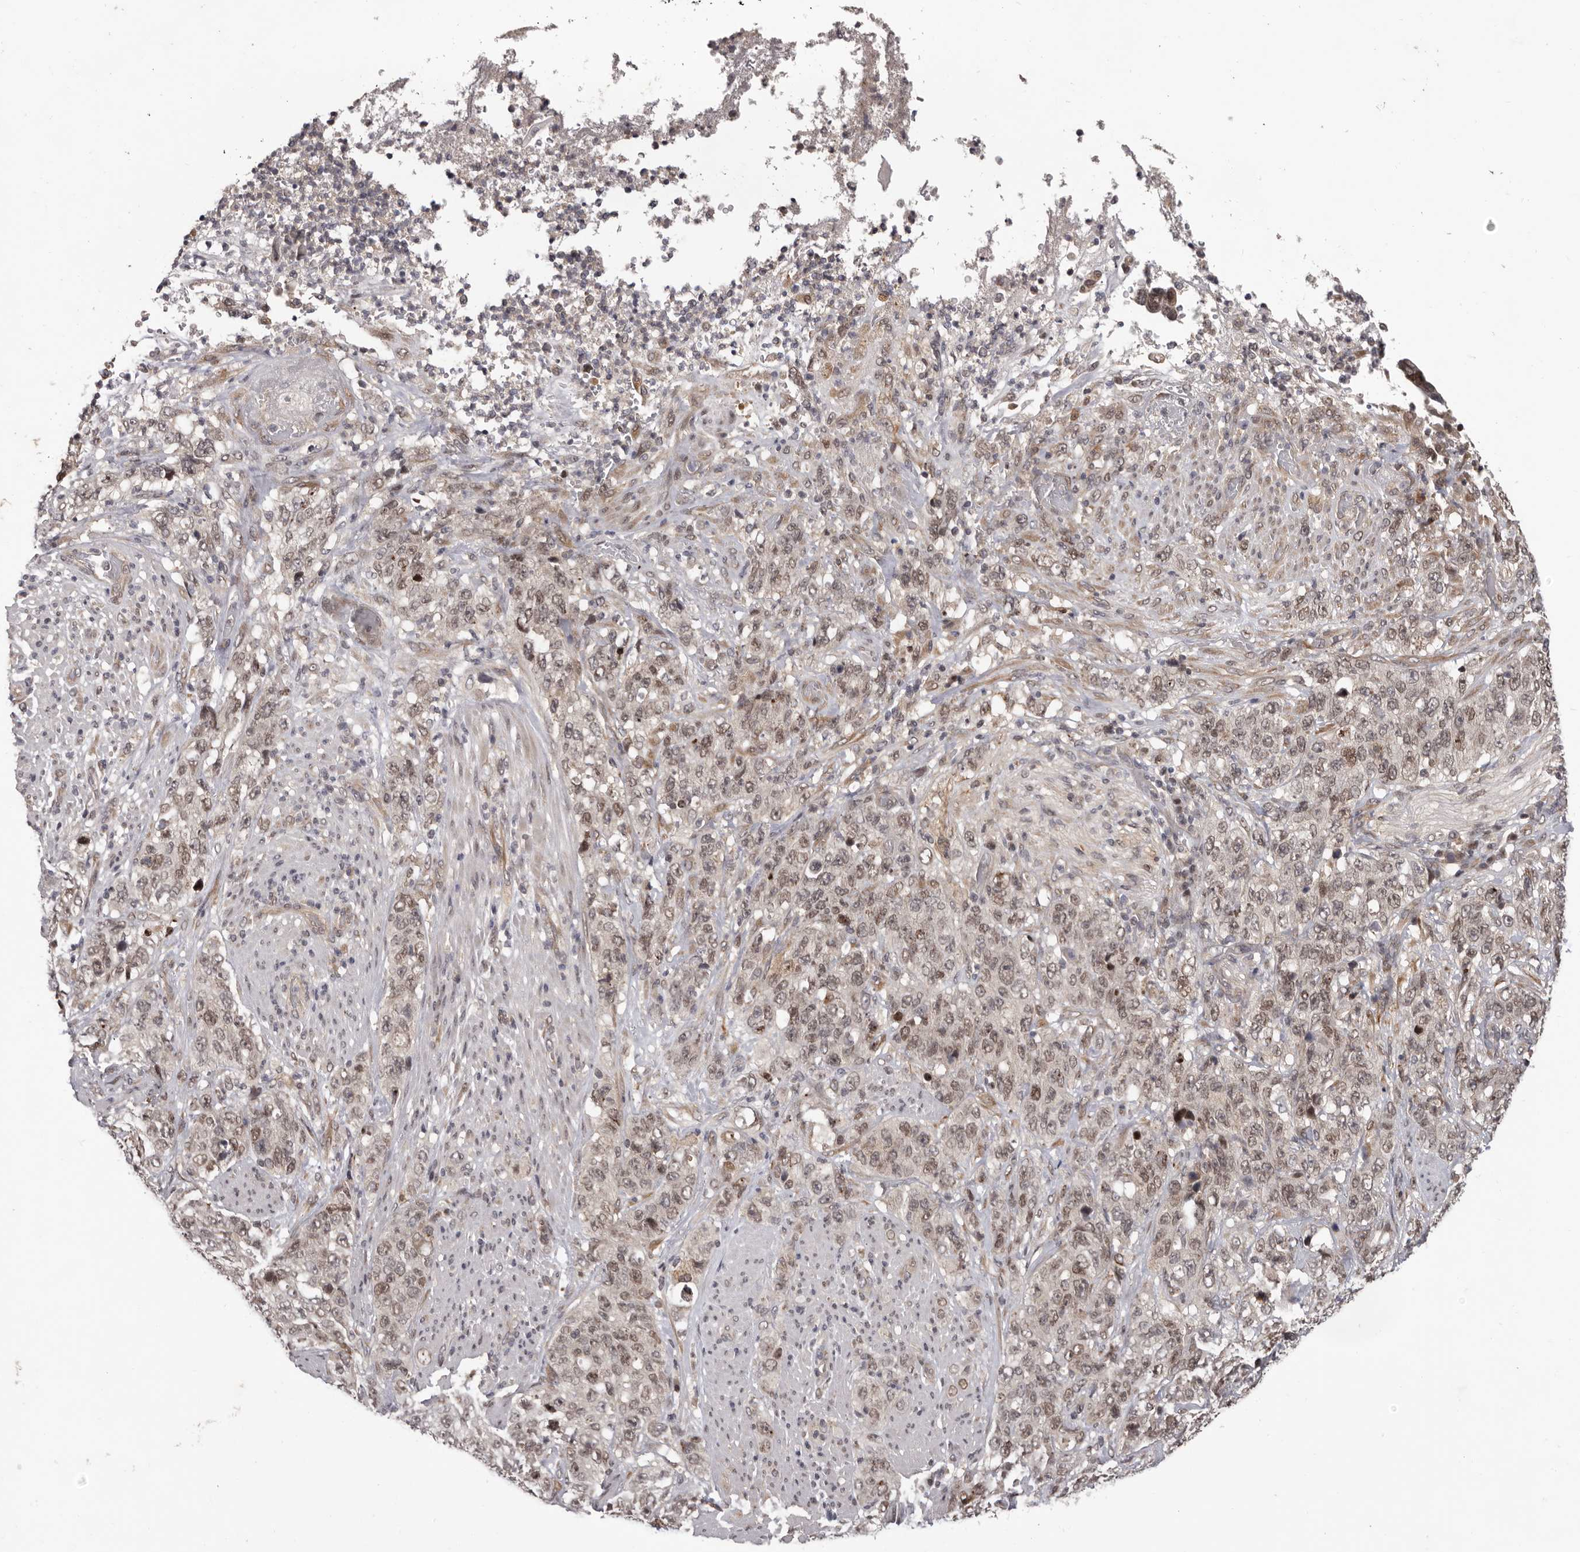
{"staining": {"intensity": "weak", "quantity": ">75%", "location": "nuclear"}, "tissue": "stomach cancer", "cell_type": "Tumor cells", "image_type": "cancer", "snomed": [{"axis": "morphology", "description": "Adenocarcinoma, NOS"}, {"axis": "topography", "description": "Stomach"}], "caption": "Brown immunohistochemical staining in stomach cancer (adenocarcinoma) shows weak nuclear expression in approximately >75% of tumor cells.", "gene": "TBX5", "patient": {"sex": "male", "age": 48}}